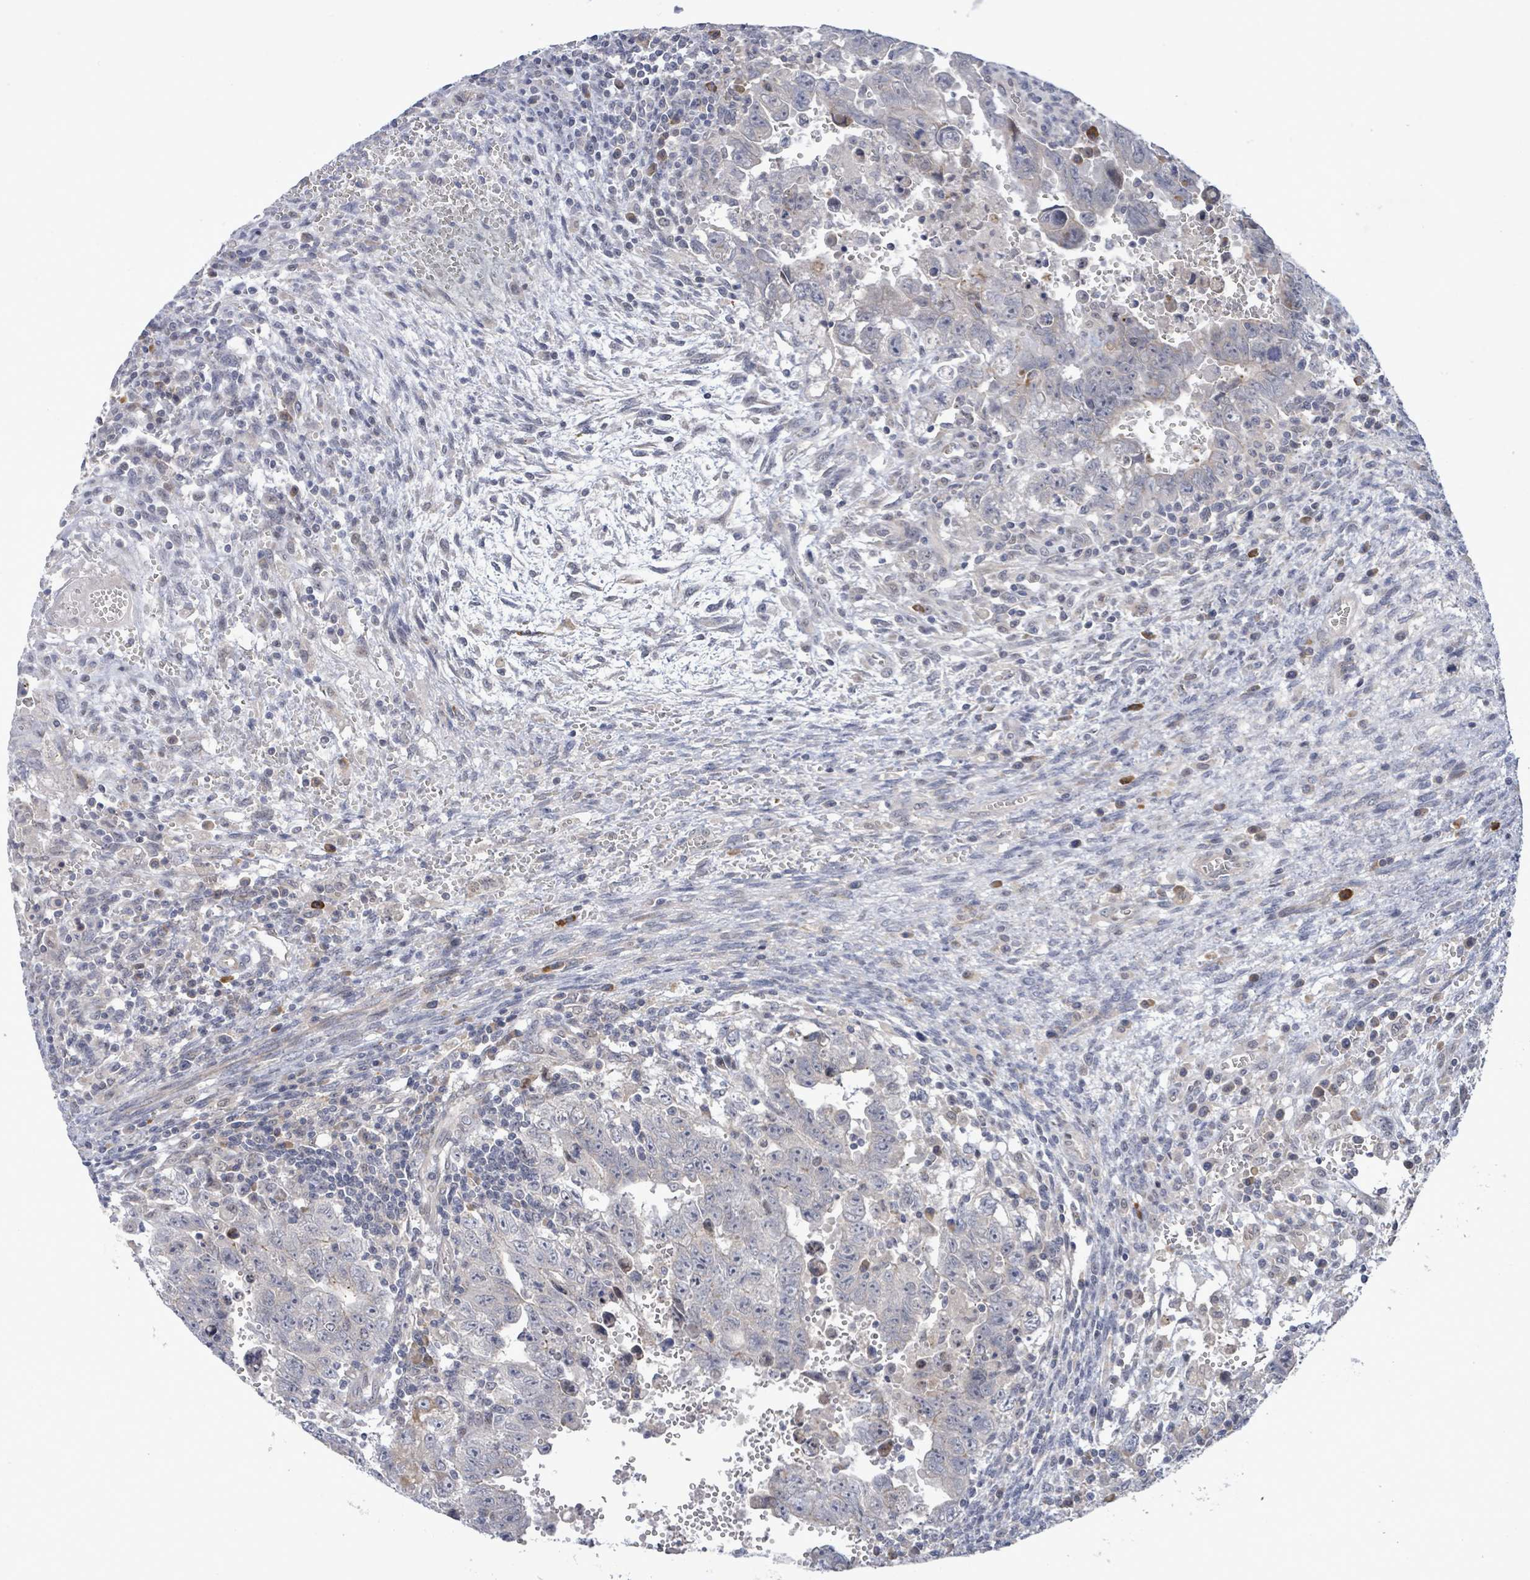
{"staining": {"intensity": "moderate", "quantity": "<25%", "location": "cytoplasmic/membranous"}, "tissue": "testis cancer", "cell_type": "Tumor cells", "image_type": "cancer", "snomed": [{"axis": "morphology", "description": "Carcinoma, Embryonal, NOS"}, {"axis": "topography", "description": "Testis"}], "caption": "Immunohistochemistry (IHC) image of human testis cancer (embryonal carcinoma) stained for a protein (brown), which displays low levels of moderate cytoplasmic/membranous staining in about <25% of tumor cells.", "gene": "SLIT3", "patient": {"sex": "male", "age": 28}}